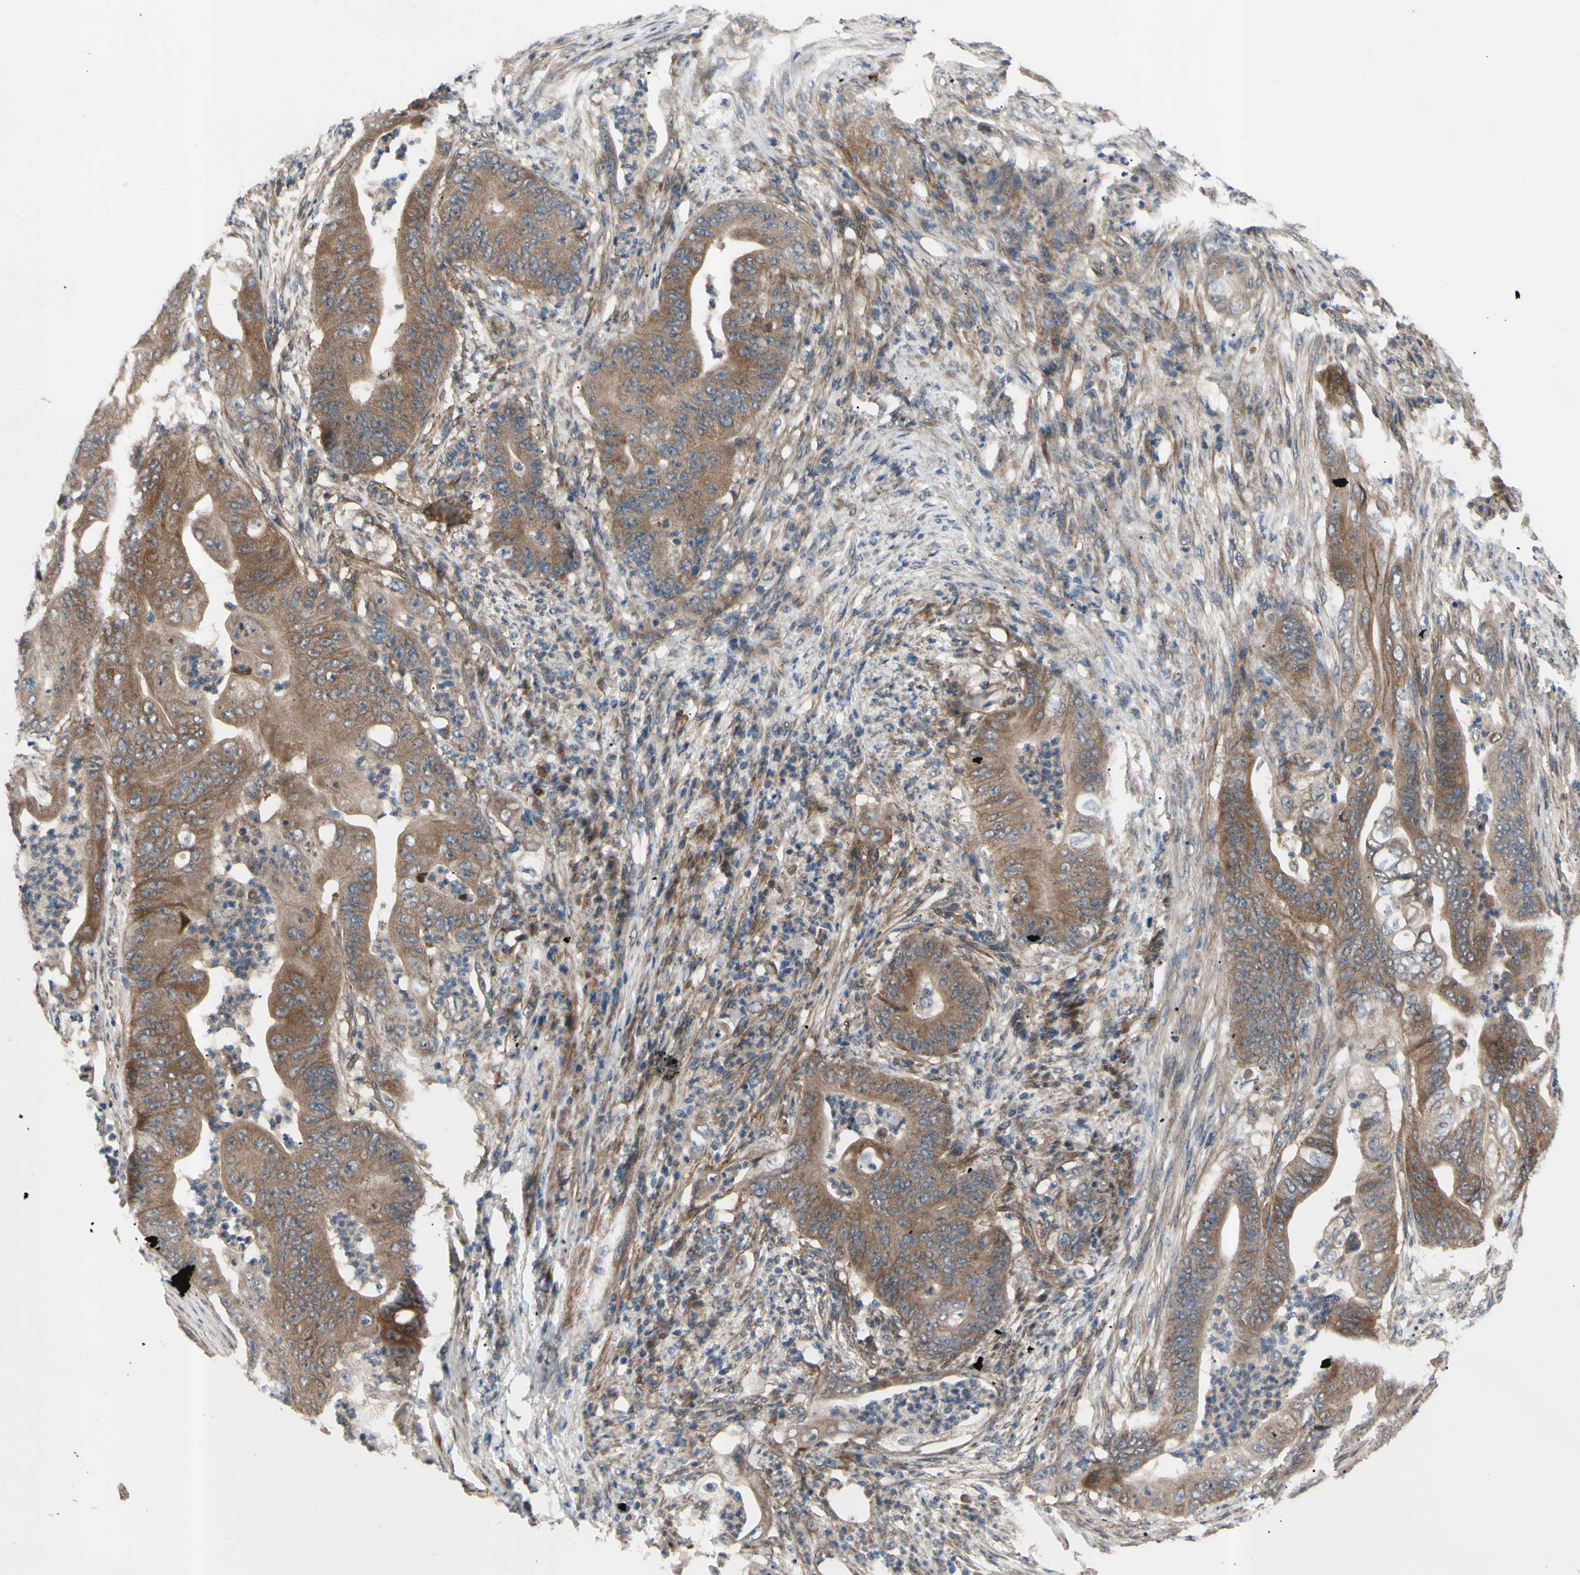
{"staining": {"intensity": "moderate", "quantity": ">75%", "location": "cytoplasmic/membranous"}, "tissue": "stomach cancer", "cell_type": "Tumor cells", "image_type": "cancer", "snomed": [{"axis": "morphology", "description": "Adenocarcinoma, NOS"}, {"axis": "topography", "description": "Stomach"}], "caption": "Protein expression by immunohistochemistry shows moderate cytoplasmic/membranous positivity in approximately >75% of tumor cells in stomach cancer (adenocarcinoma).", "gene": "SVIL", "patient": {"sex": "female", "age": 73}}